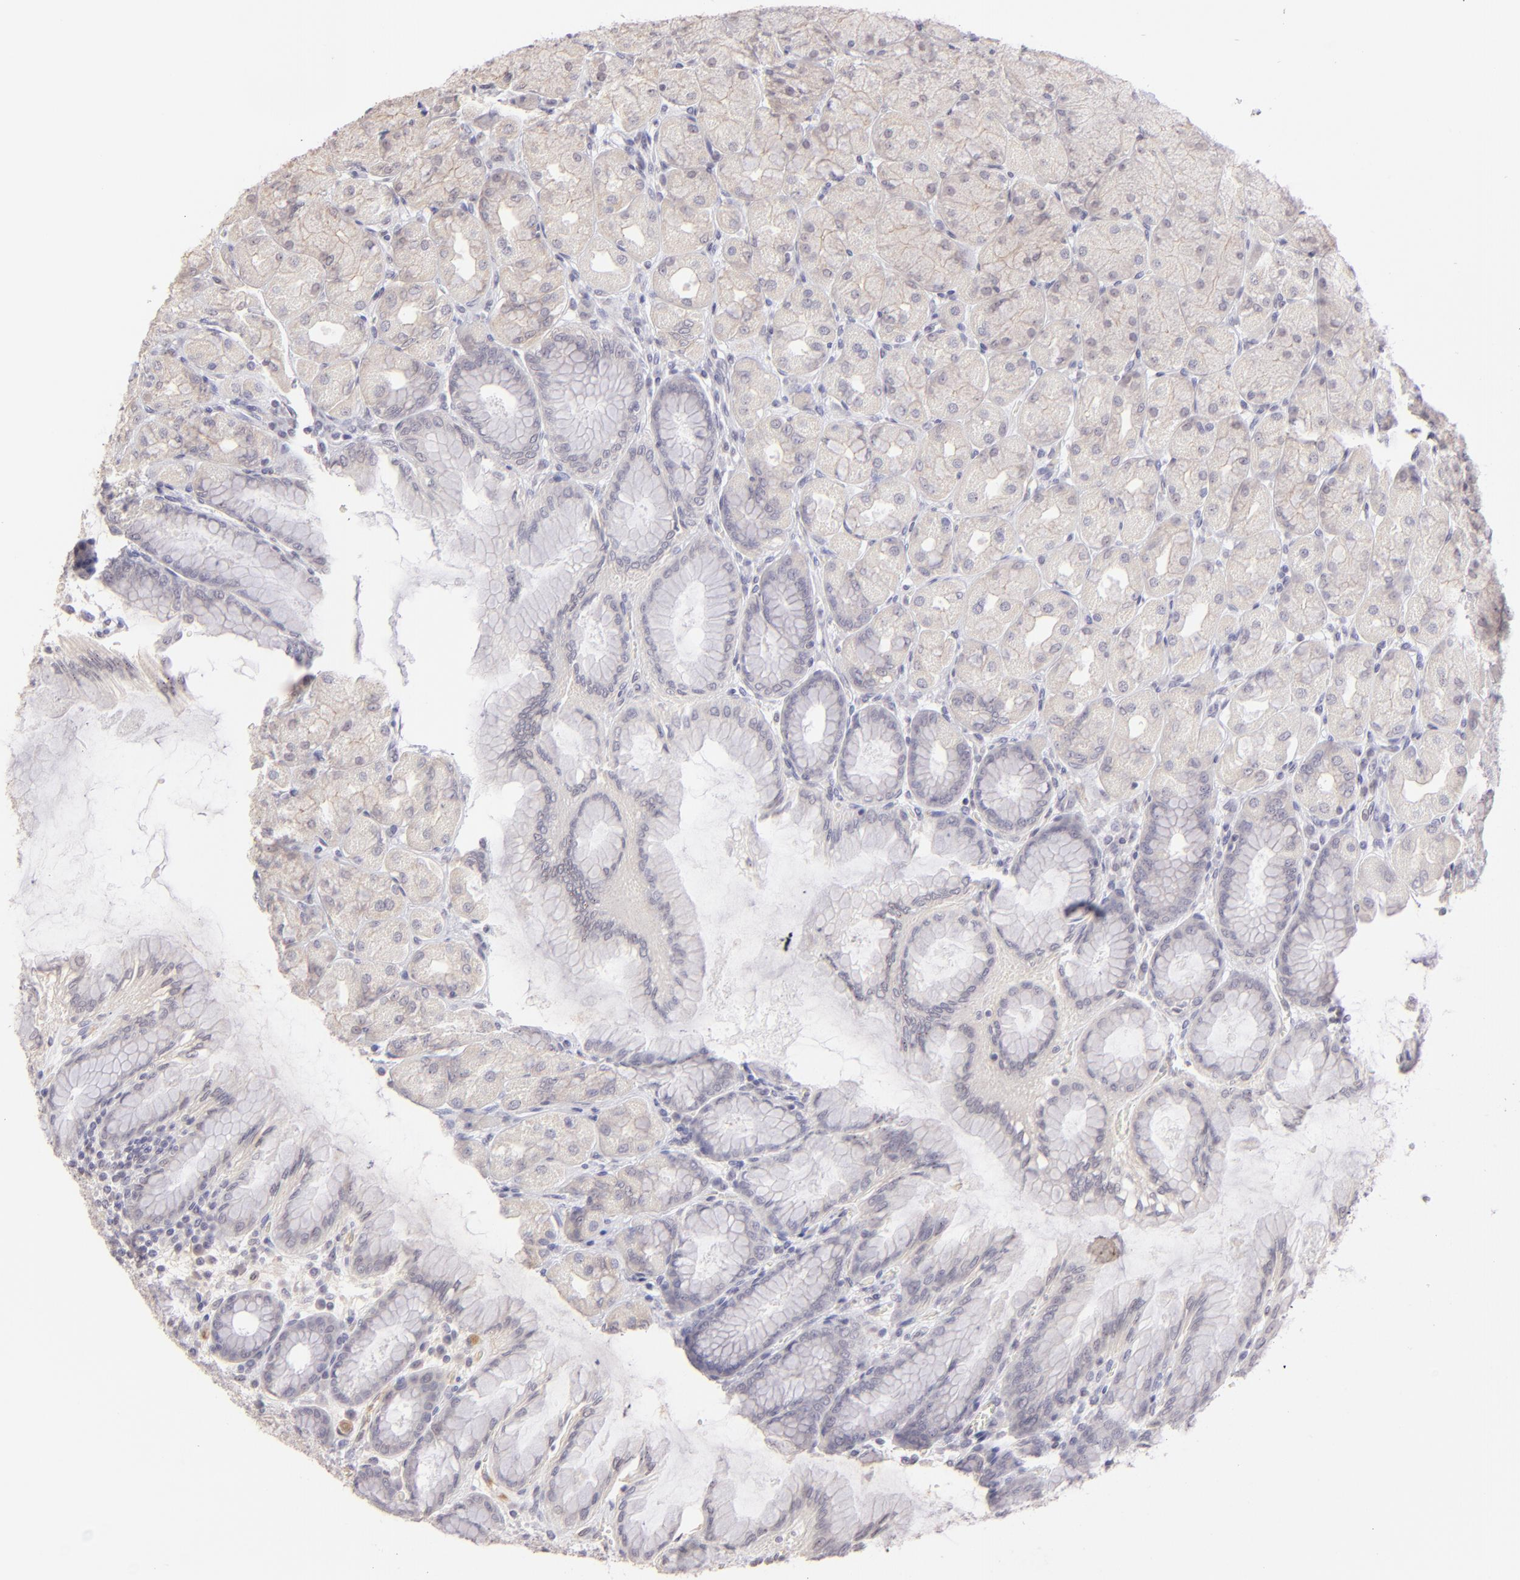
{"staining": {"intensity": "negative", "quantity": "none", "location": "none"}, "tissue": "stomach", "cell_type": "Glandular cells", "image_type": "normal", "snomed": [{"axis": "morphology", "description": "Normal tissue, NOS"}, {"axis": "topography", "description": "Stomach, upper"}], "caption": "Protein analysis of unremarkable stomach reveals no significant positivity in glandular cells.", "gene": "MAGEA1", "patient": {"sex": "female", "age": 56}}